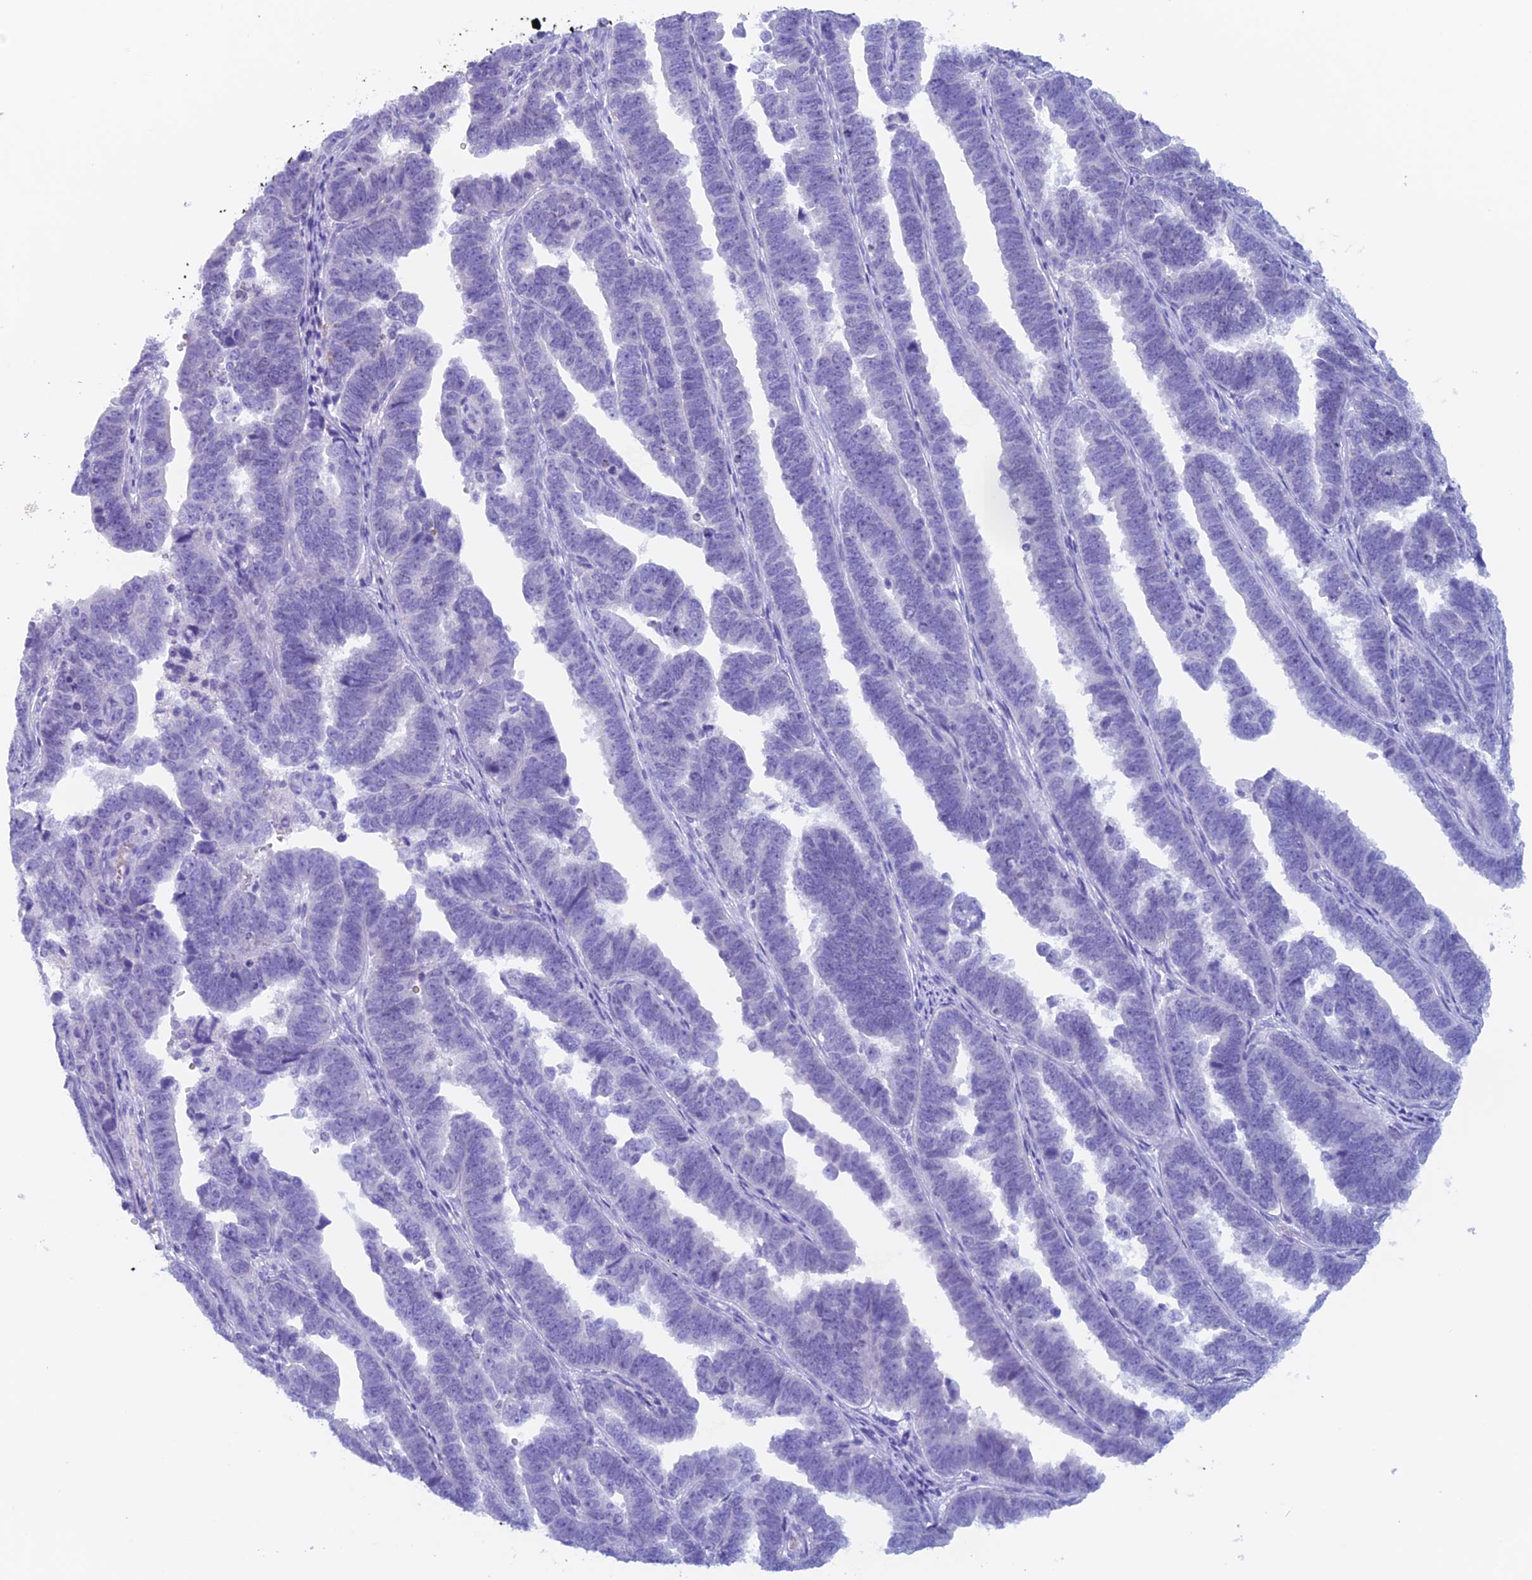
{"staining": {"intensity": "negative", "quantity": "none", "location": "none"}, "tissue": "endometrial cancer", "cell_type": "Tumor cells", "image_type": "cancer", "snomed": [{"axis": "morphology", "description": "Adenocarcinoma, NOS"}, {"axis": "topography", "description": "Endometrium"}], "caption": "DAB immunohistochemical staining of human endometrial cancer (adenocarcinoma) shows no significant positivity in tumor cells.", "gene": "PSMC3IP", "patient": {"sex": "female", "age": 75}}